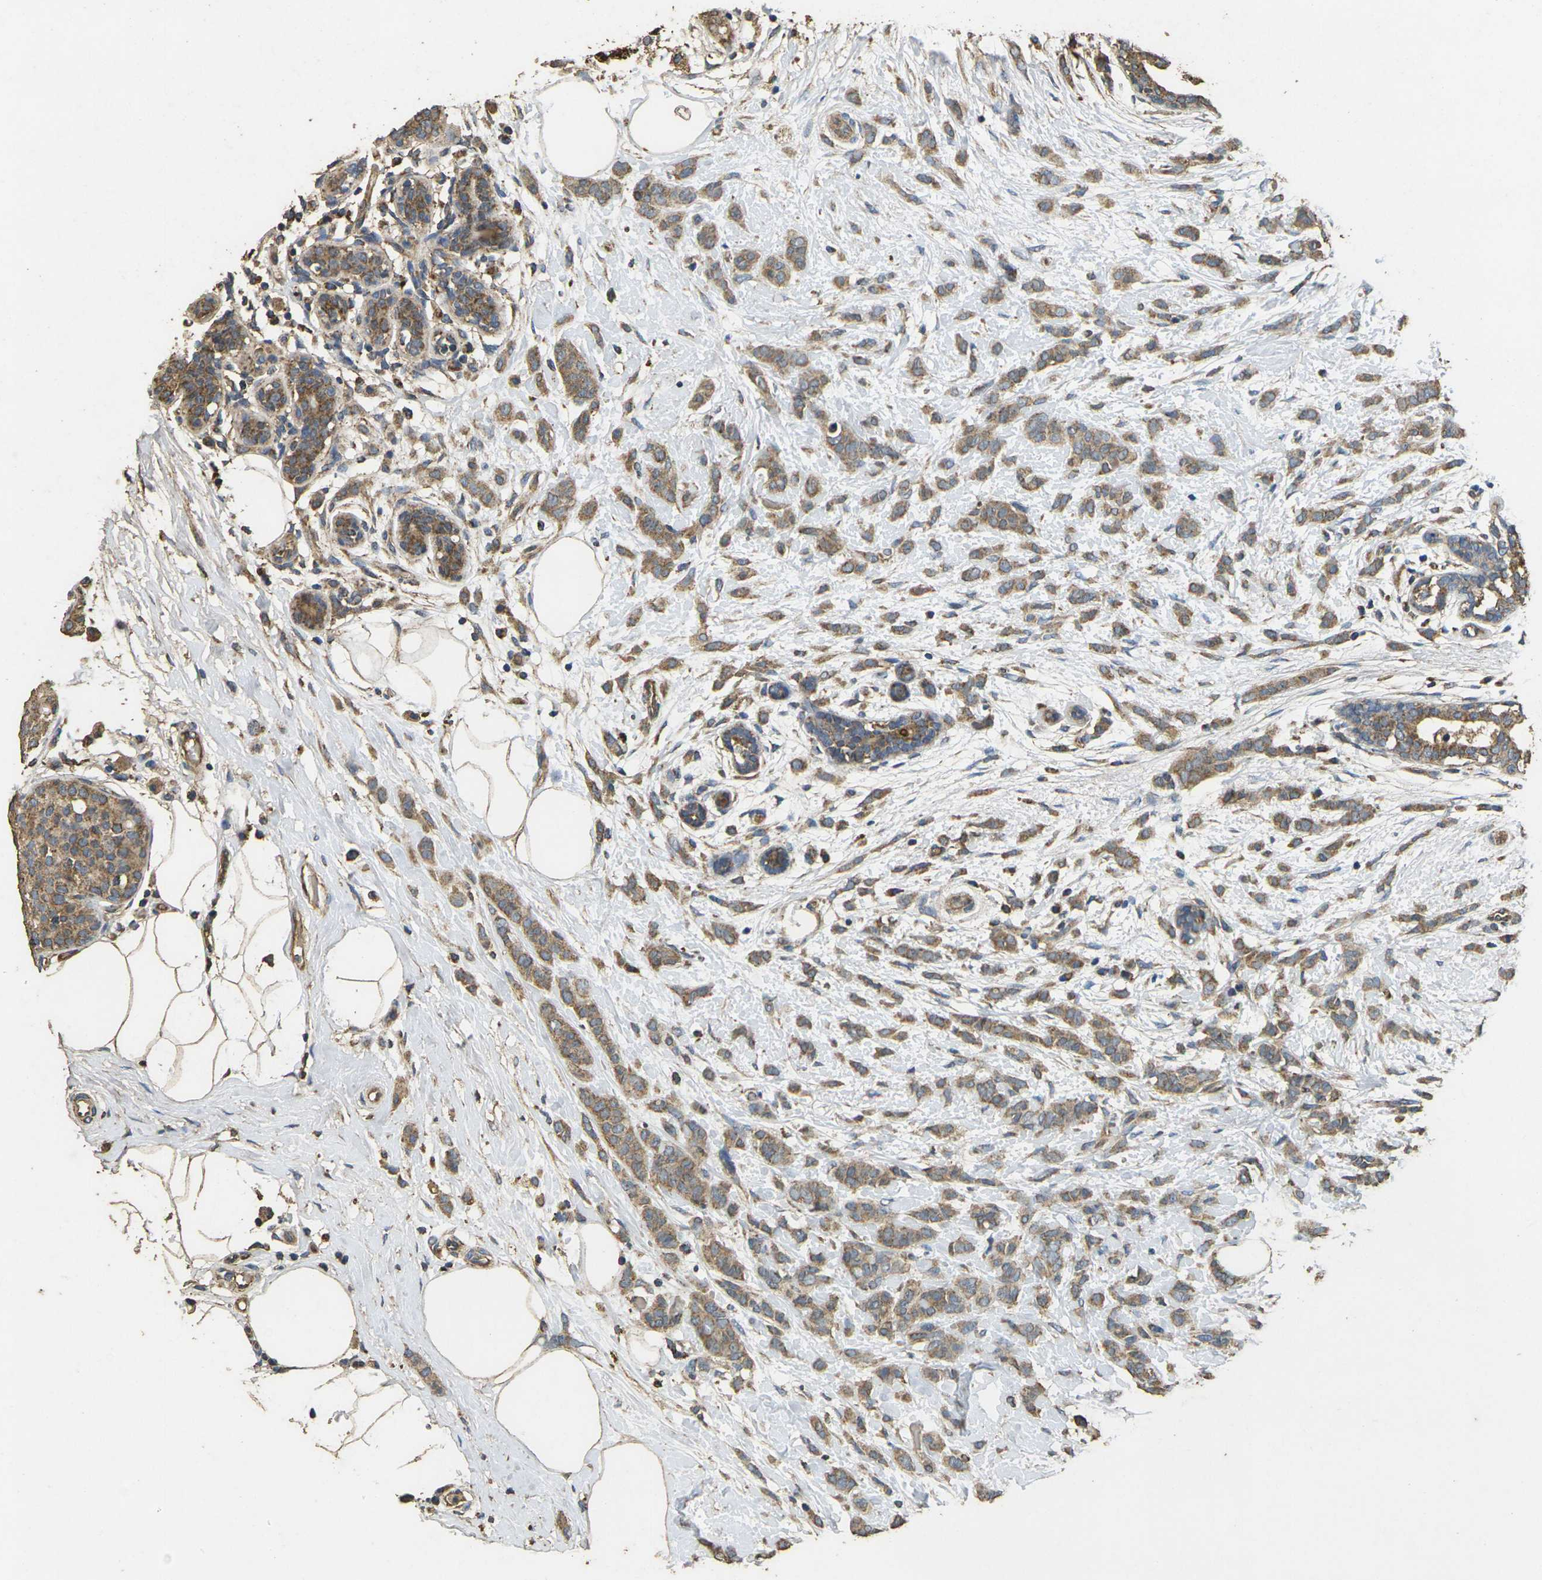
{"staining": {"intensity": "moderate", "quantity": ">75%", "location": "cytoplasmic/membranous"}, "tissue": "breast cancer", "cell_type": "Tumor cells", "image_type": "cancer", "snomed": [{"axis": "morphology", "description": "Lobular carcinoma, in situ"}, {"axis": "morphology", "description": "Lobular carcinoma"}, {"axis": "topography", "description": "Breast"}], "caption": "Protein expression analysis of human lobular carcinoma (breast) reveals moderate cytoplasmic/membranous expression in about >75% of tumor cells.", "gene": "MAPK11", "patient": {"sex": "female", "age": 41}}